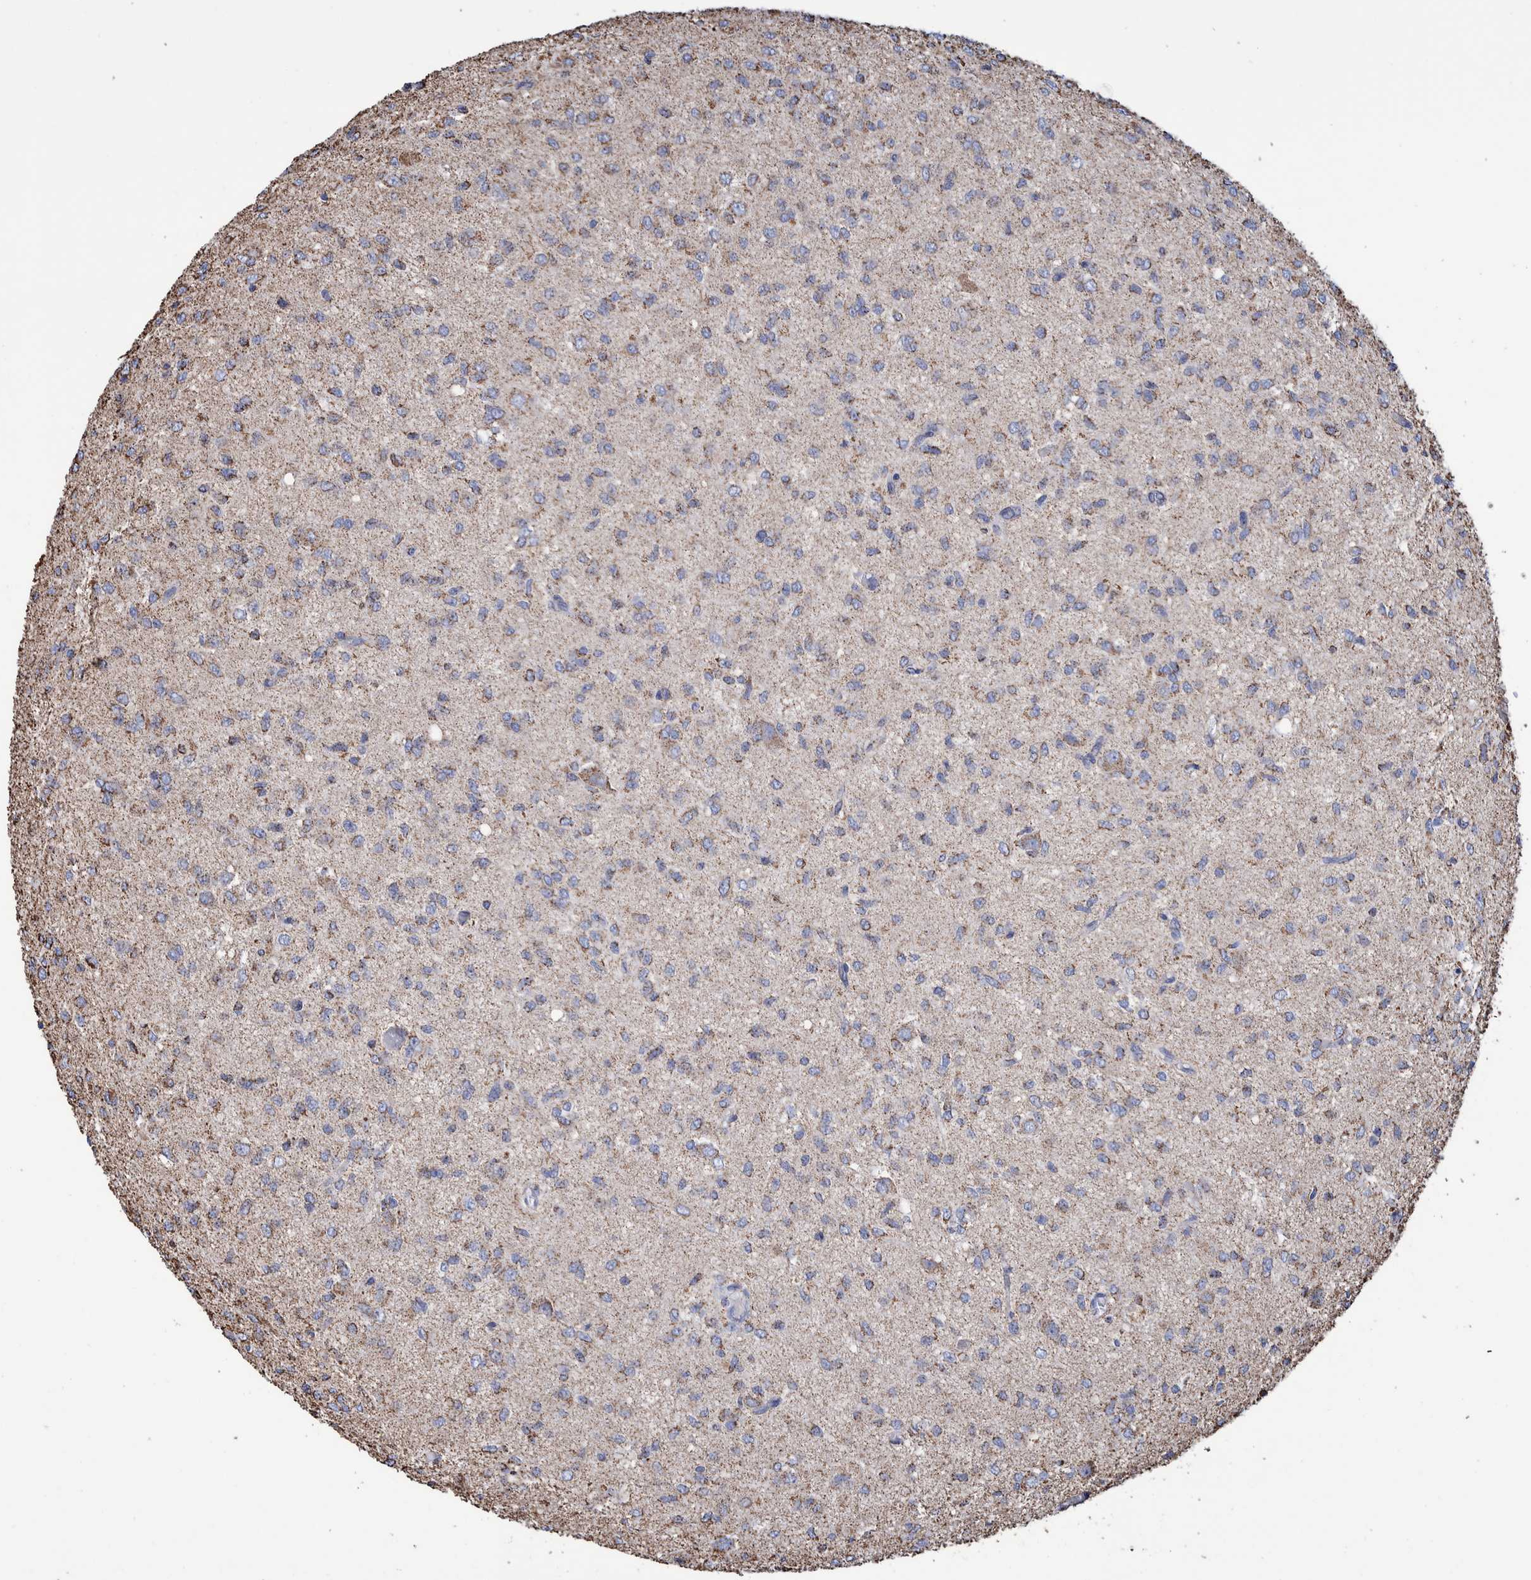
{"staining": {"intensity": "moderate", "quantity": "25%-75%", "location": "cytoplasmic/membranous"}, "tissue": "glioma", "cell_type": "Tumor cells", "image_type": "cancer", "snomed": [{"axis": "morphology", "description": "Glioma, malignant, High grade"}, {"axis": "topography", "description": "Brain"}], "caption": "Immunohistochemistry (IHC) photomicrograph of neoplastic tissue: human glioma stained using immunohistochemistry (IHC) reveals medium levels of moderate protein expression localized specifically in the cytoplasmic/membranous of tumor cells, appearing as a cytoplasmic/membranous brown color.", "gene": "VPS26C", "patient": {"sex": "female", "age": 59}}